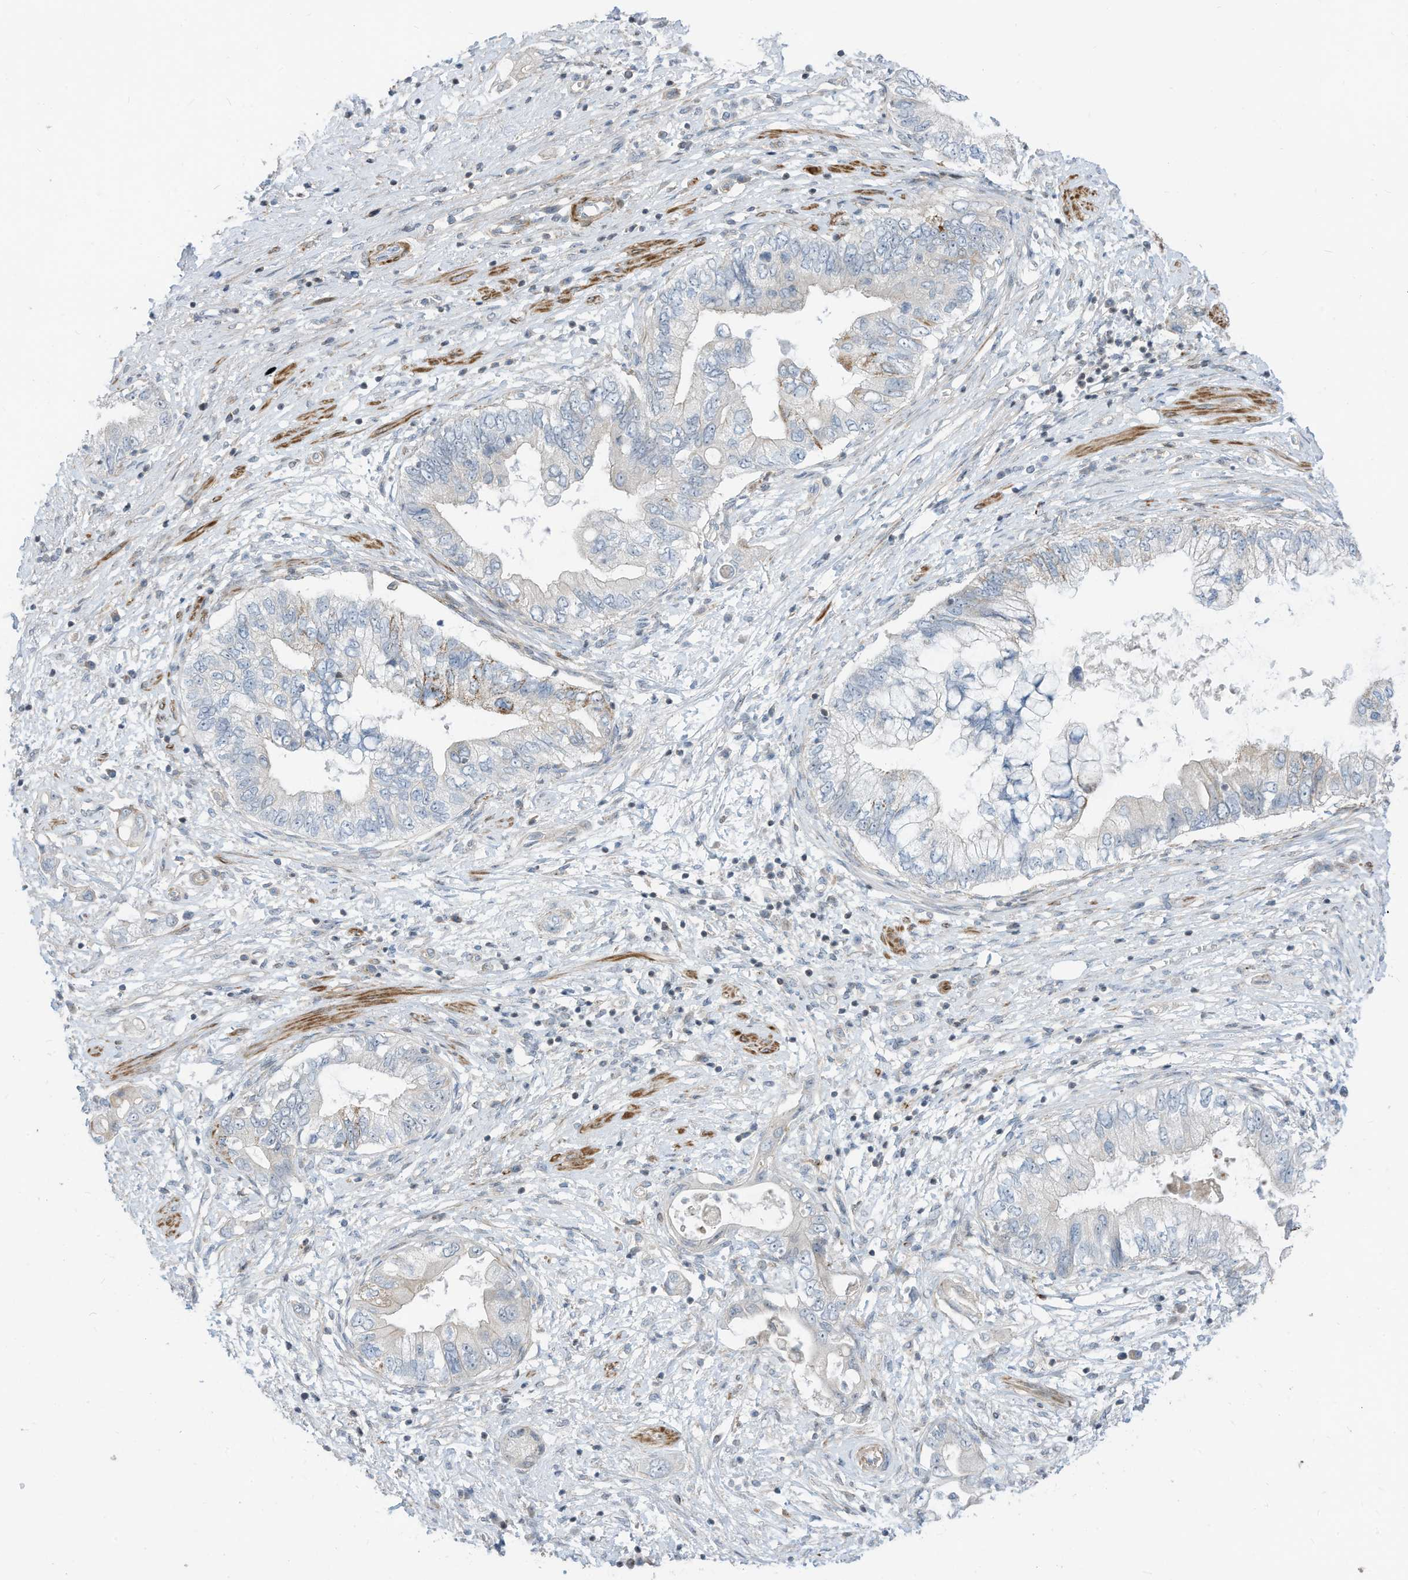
{"staining": {"intensity": "negative", "quantity": "none", "location": "none"}, "tissue": "pancreatic cancer", "cell_type": "Tumor cells", "image_type": "cancer", "snomed": [{"axis": "morphology", "description": "Adenocarcinoma, NOS"}, {"axis": "topography", "description": "Pancreas"}], "caption": "Immunohistochemical staining of pancreatic cancer shows no significant expression in tumor cells.", "gene": "GPATCH3", "patient": {"sex": "female", "age": 73}}